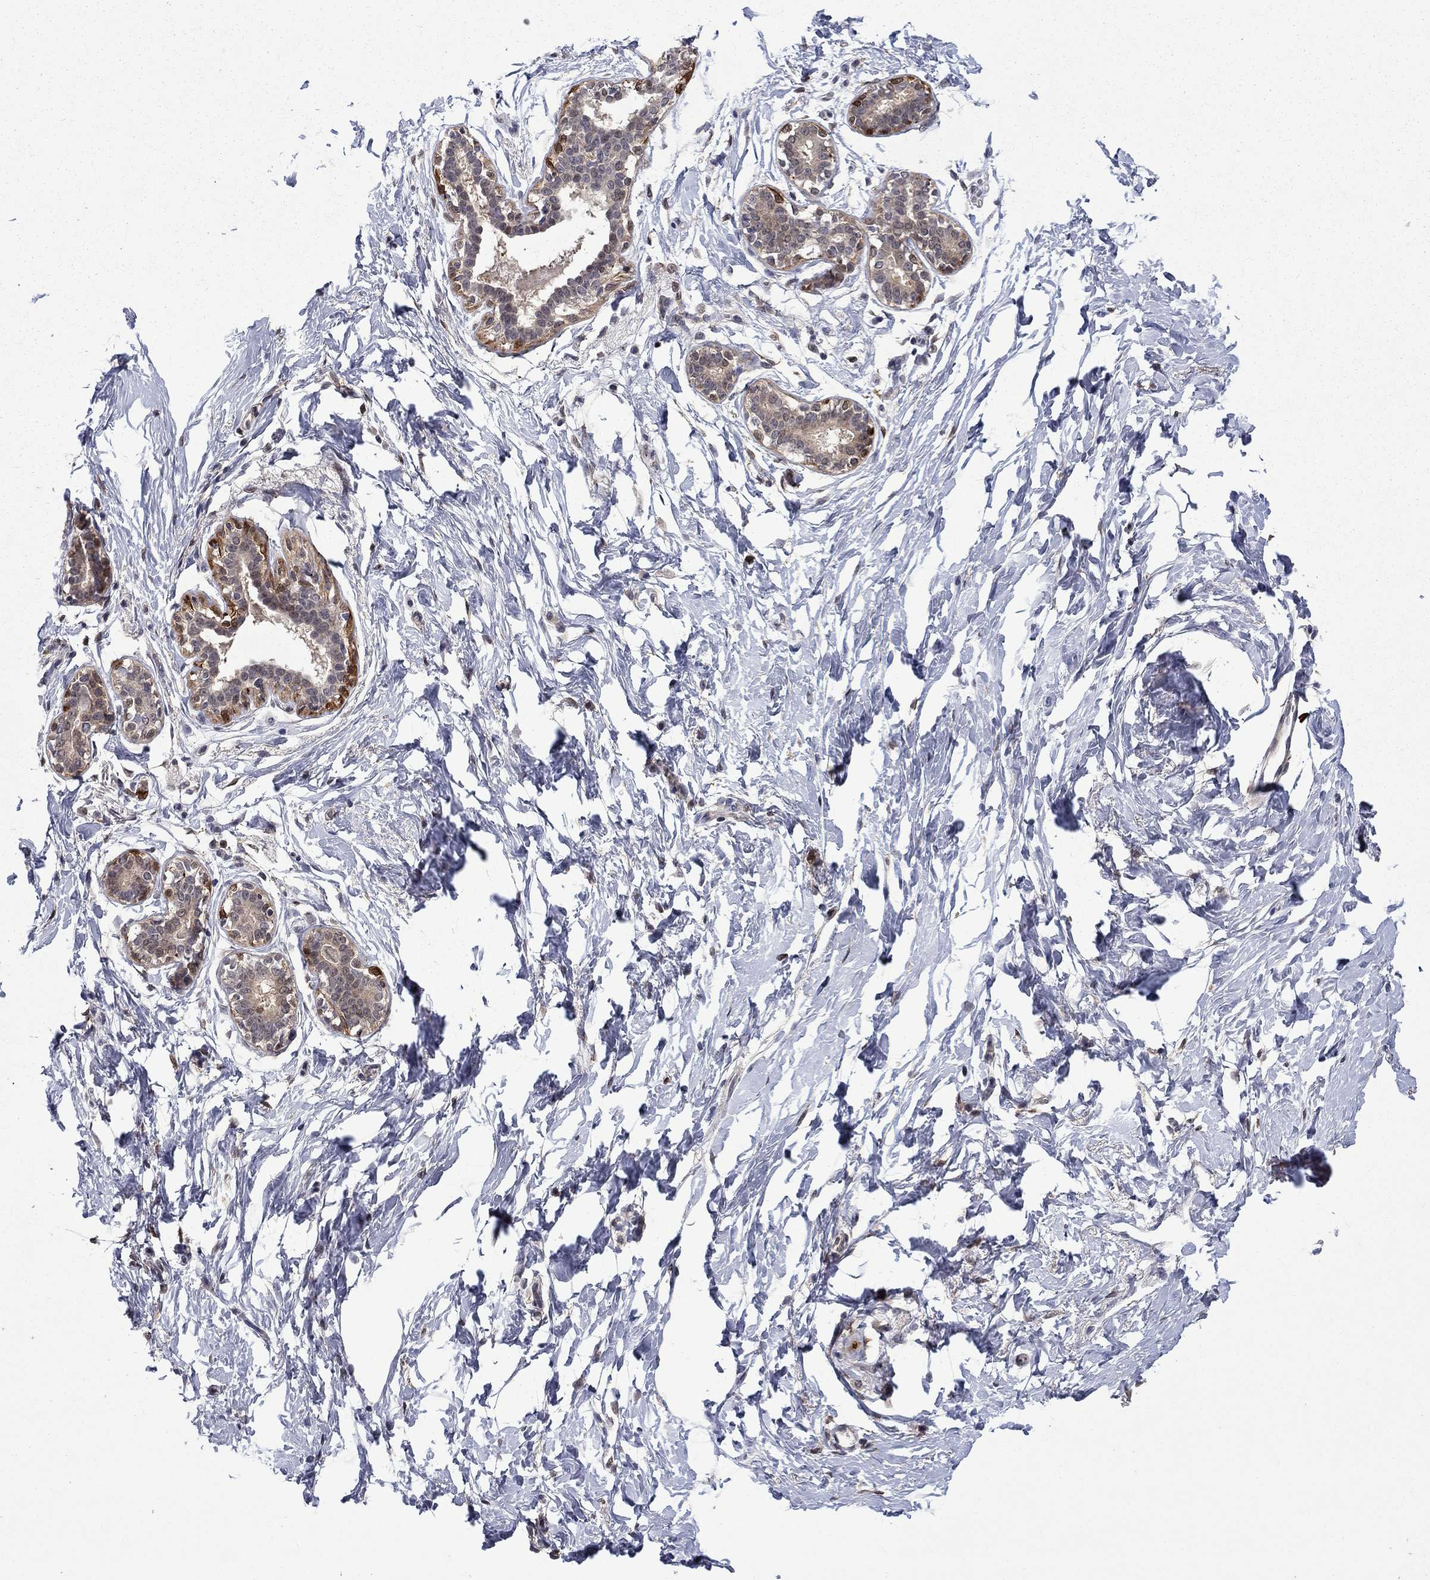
{"staining": {"intensity": "weak", "quantity": "25%-75%", "location": "cytoplasmic/membranous"}, "tissue": "breast", "cell_type": "Glandular cells", "image_type": "normal", "snomed": [{"axis": "morphology", "description": "Normal tissue, NOS"}, {"axis": "morphology", "description": "Lobular carcinoma, in situ"}, {"axis": "topography", "description": "Breast"}], "caption": "The micrograph displays staining of unremarkable breast, revealing weak cytoplasmic/membranous protein staining (brown color) within glandular cells. (Stains: DAB (3,3'-diaminobenzidine) in brown, nuclei in blue, Microscopy: brightfield microscopy at high magnification).", "gene": "CBR1", "patient": {"sex": "female", "age": 35}}